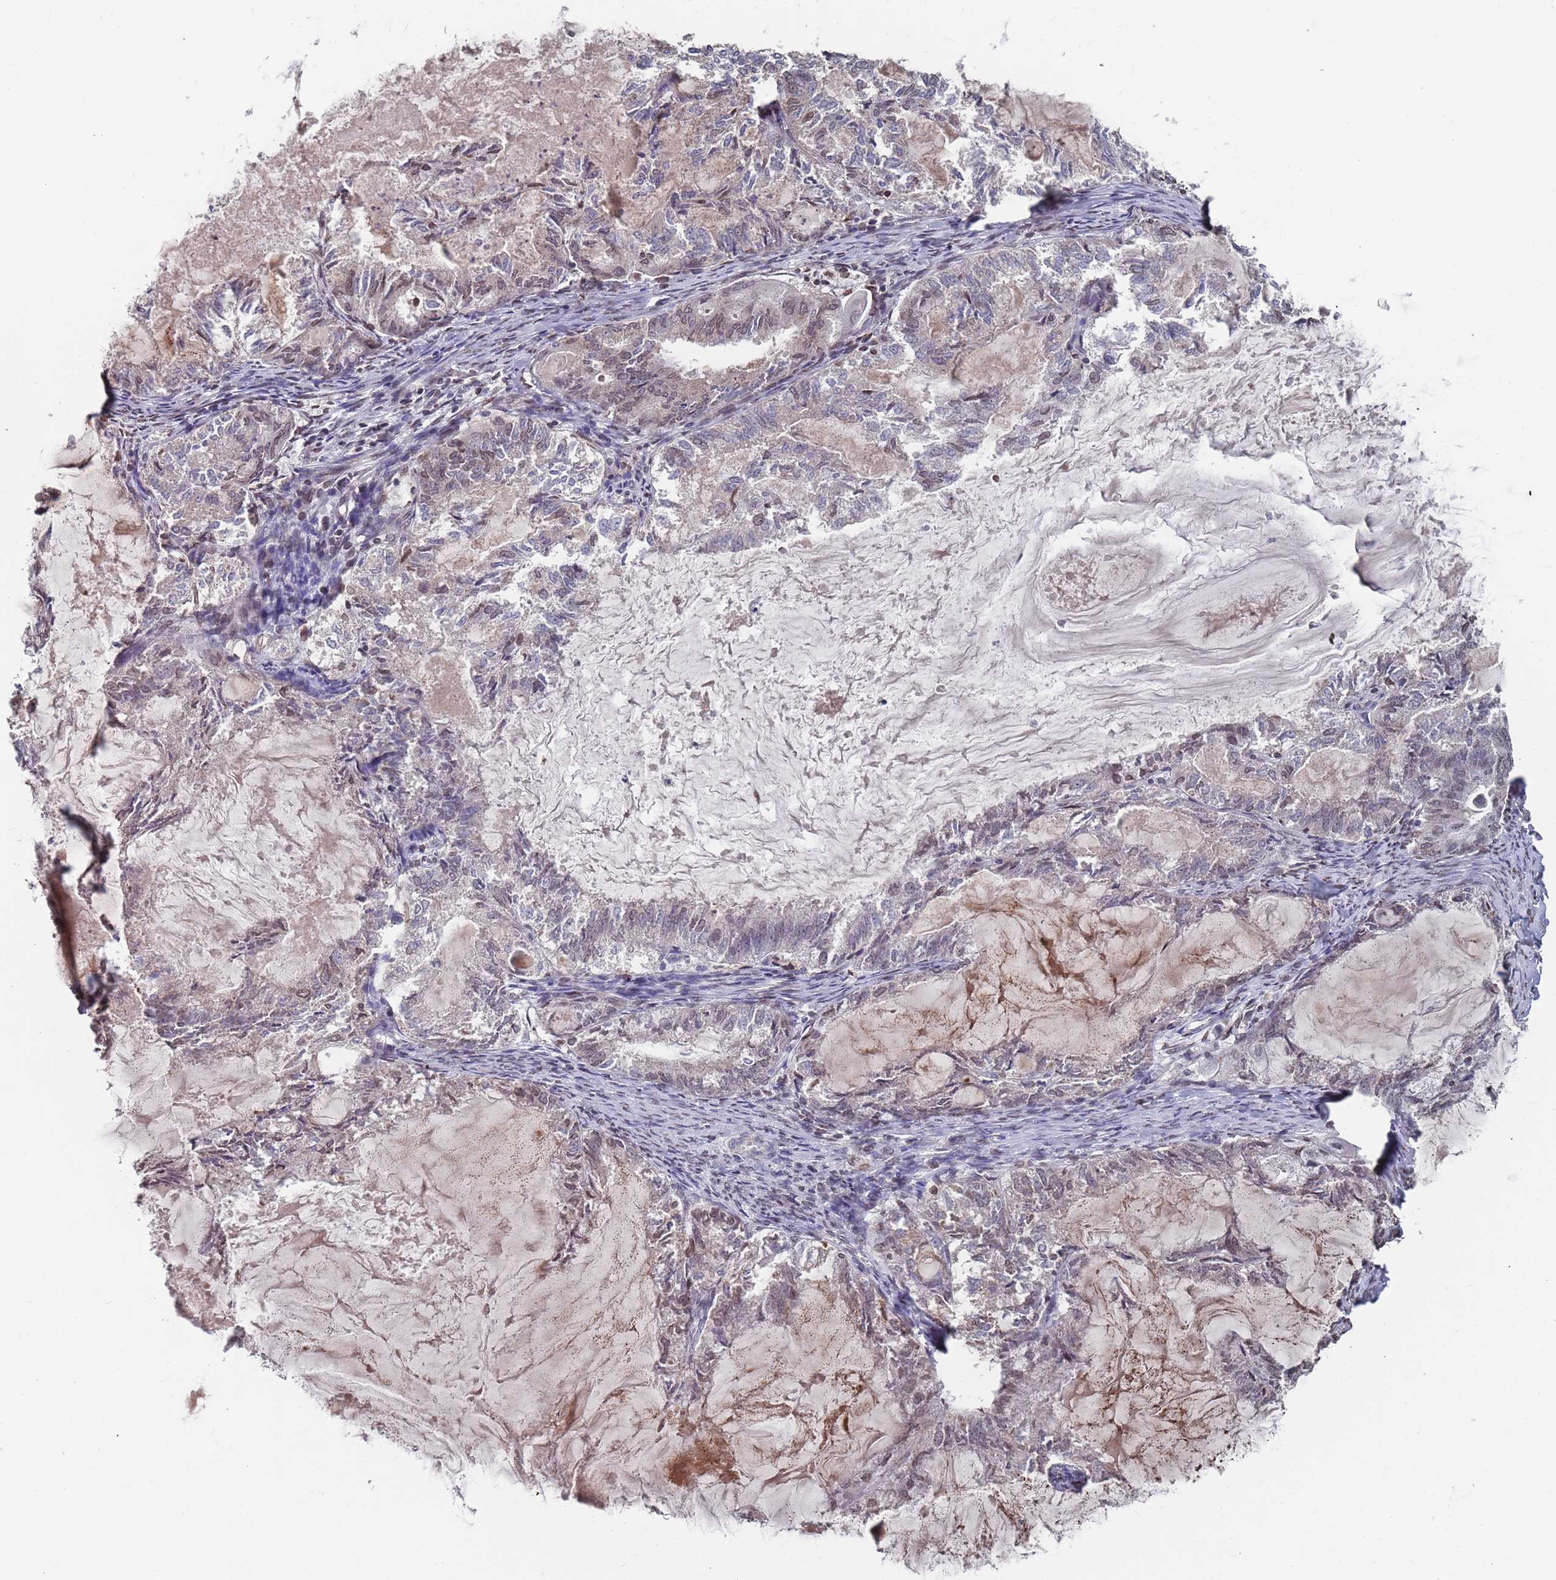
{"staining": {"intensity": "moderate", "quantity": "25%-75%", "location": "cytoplasmic/membranous,nuclear"}, "tissue": "endometrial cancer", "cell_type": "Tumor cells", "image_type": "cancer", "snomed": [{"axis": "morphology", "description": "Adenocarcinoma, NOS"}, {"axis": "topography", "description": "Endometrium"}], "caption": "The micrograph exhibits a brown stain indicating the presence of a protein in the cytoplasmic/membranous and nuclear of tumor cells in adenocarcinoma (endometrial). Using DAB (brown) and hematoxylin (blue) stains, captured at high magnification using brightfield microscopy.", "gene": "SDHAF3", "patient": {"sex": "female", "age": 86}}